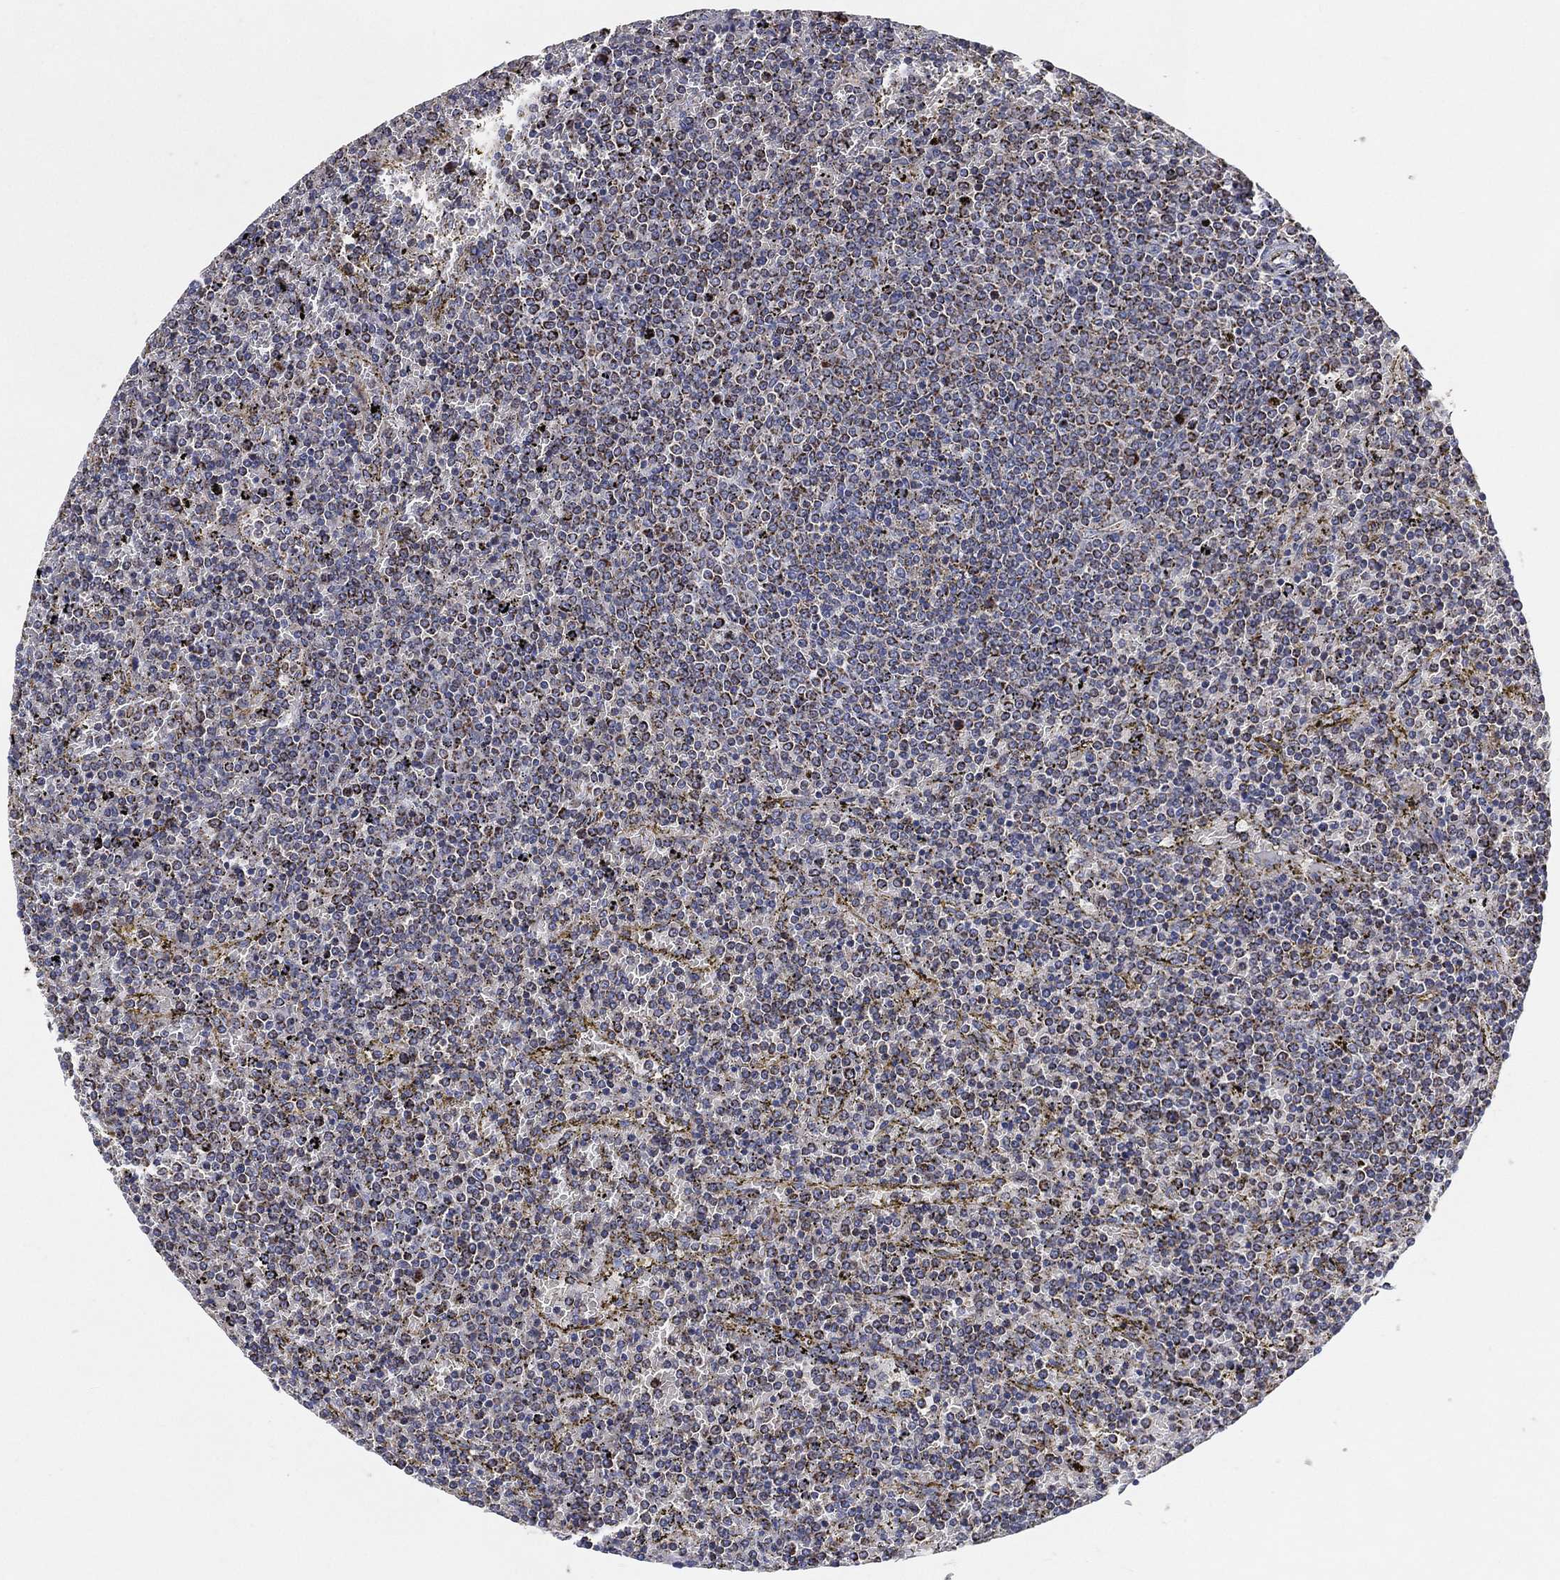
{"staining": {"intensity": "moderate", "quantity": "<25%", "location": "cytoplasmic/membranous"}, "tissue": "lymphoma", "cell_type": "Tumor cells", "image_type": "cancer", "snomed": [{"axis": "morphology", "description": "Malignant lymphoma, non-Hodgkin's type, Low grade"}, {"axis": "topography", "description": "Spleen"}], "caption": "A brown stain highlights moderate cytoplasmic/membranous staining of a protein in low-grade malignant lymphoma, non-Hodgkin's type tumor cells.", "gene": "GCAT", "patient": {"sex": "female", "age": 77}}